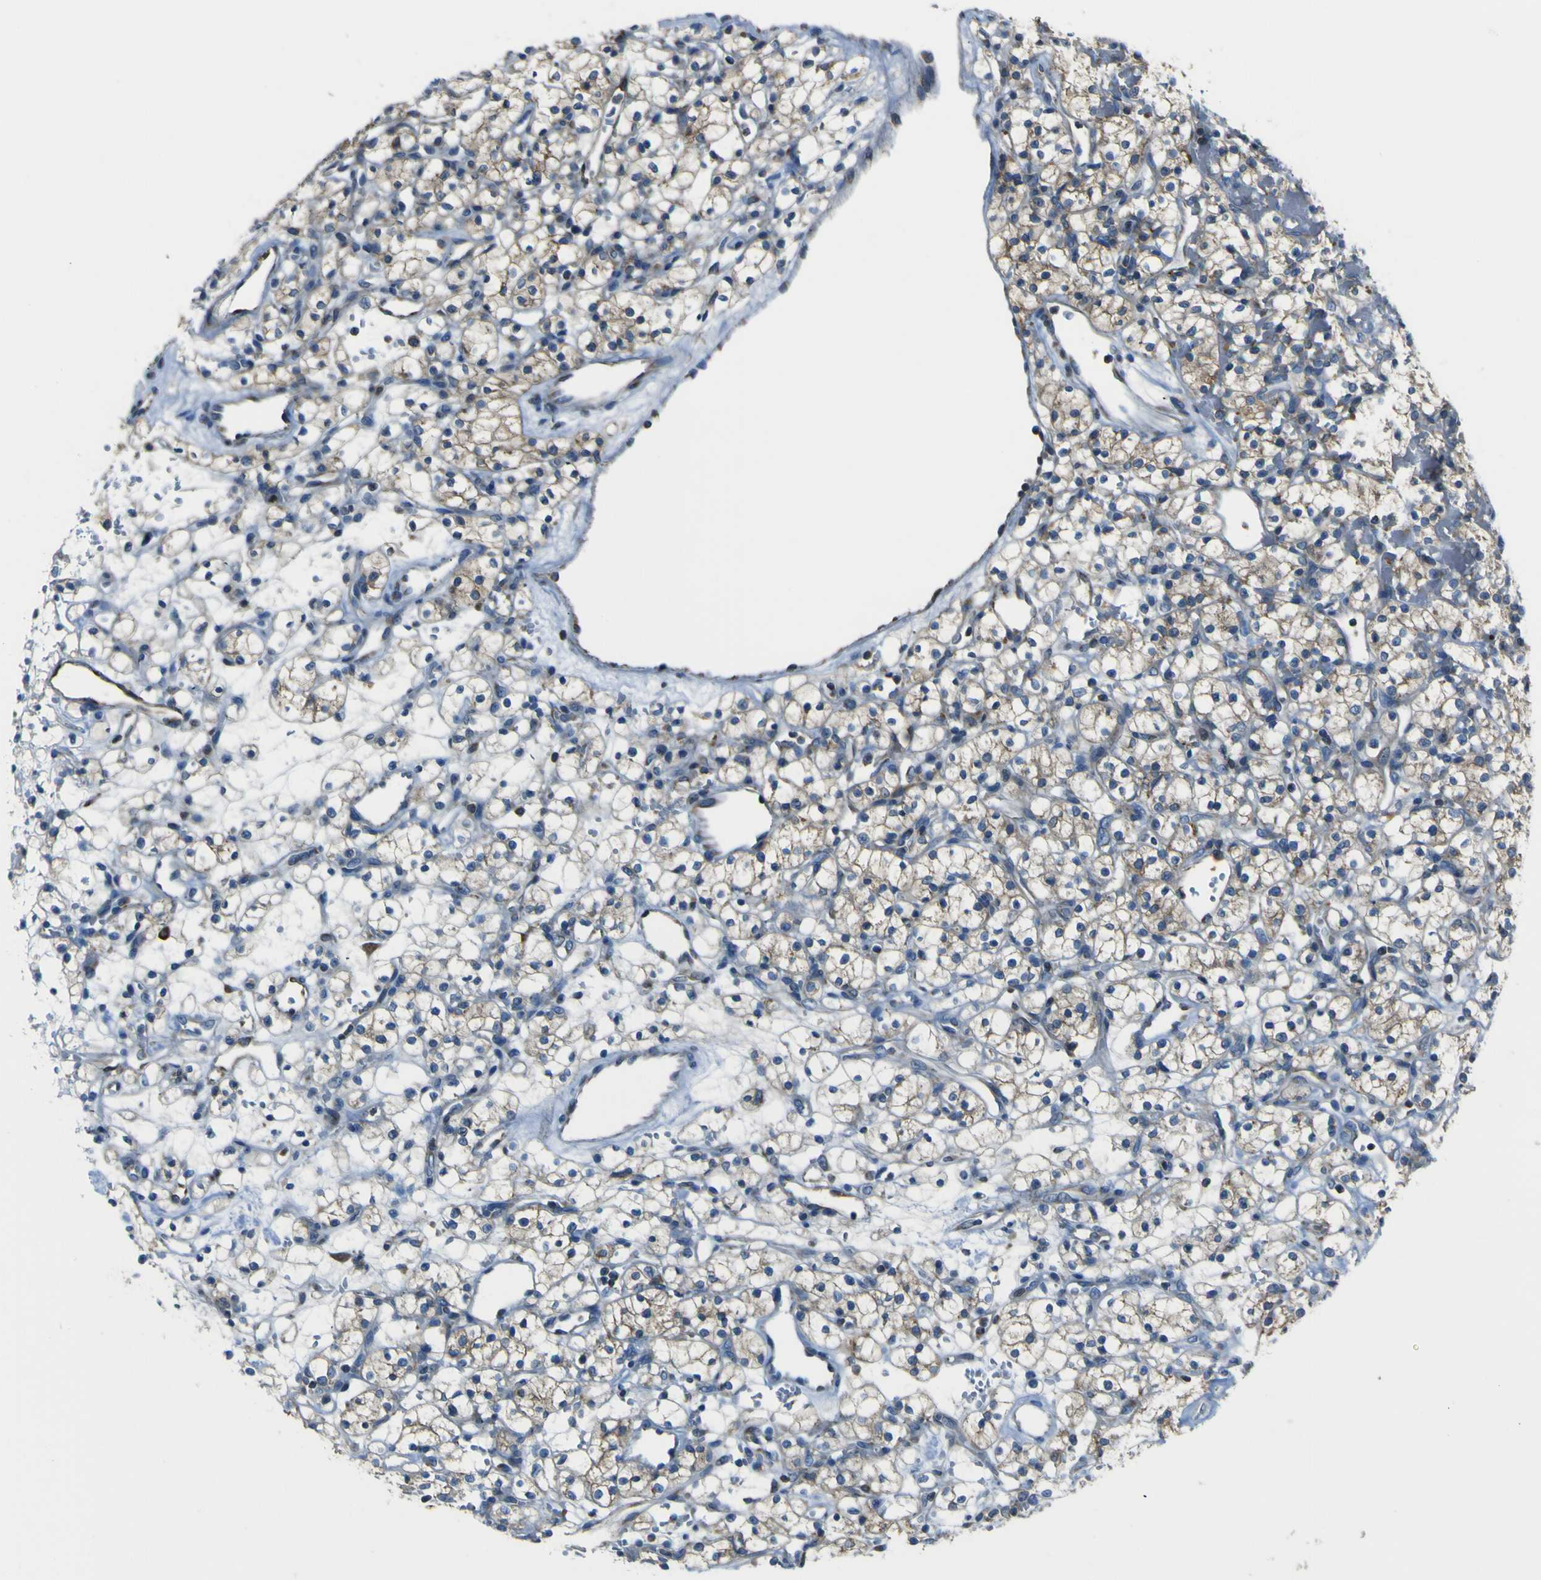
{"staining": {"intensity": "moderate", "quantity": ">75%", "location": "cytoplasmic/membranous"}, "tissue": "renal cancer", "cell_type": "Tumor cells", "image_type": "cancer", "snomed": [{"axis": "morphology", "description": "Adenocarcinoma, NOS"}, {"axis": "topography", "description": "Kidney"}], "caption": "Tumor cells demonstrate medium levels of moderate cytoplasmic/membranous staining in about >75% of cells in human adenocarcinoma (renal). The staining is performed using DAB brown chromogen to label protein expression. The nuclei are counter-stained blue using hematoxylin.", "gene": "STIM1", "patient": {"sex": "female", "age": 60}}